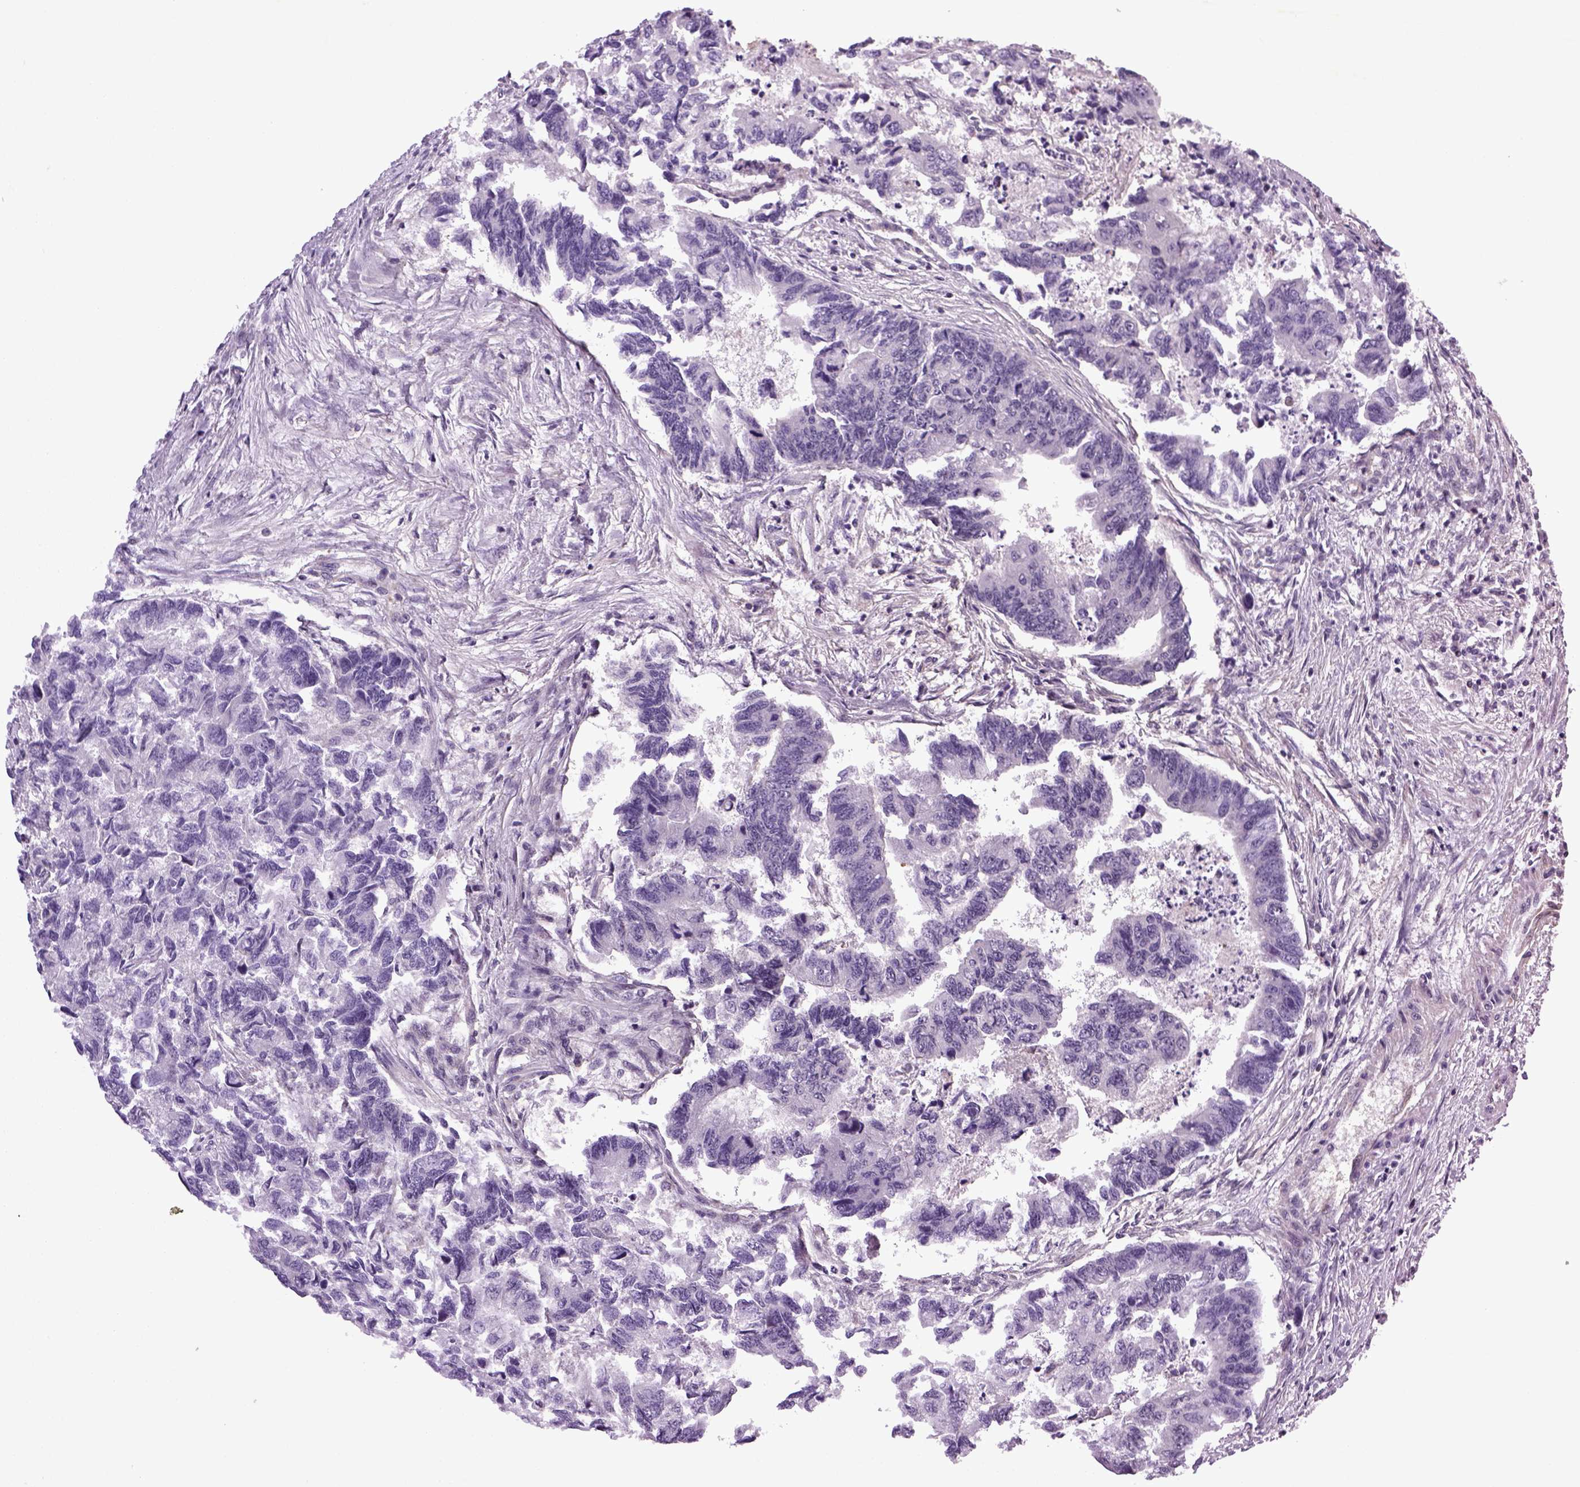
{"staining": {"intensity": "negative", "quantity": "none", "location": "none"}, "tissue": "colorectal cancer", "cell_type": "Tumor cells", "image_type": "cancer", "snomed": [{"axis": "morphology", "description": "Adenocarcinoma, NOS"}, {"axis": "topography", "description": "Colon"}], "caption": "An immunohistochemistry (IHC) micrograph of colorectal adenocarcinoma is shown. There is no staining in tumor cells of colorectal adenocarcinoma.", "gene": "TPRG1", "patient": {"sex": "female", "age": 65}}